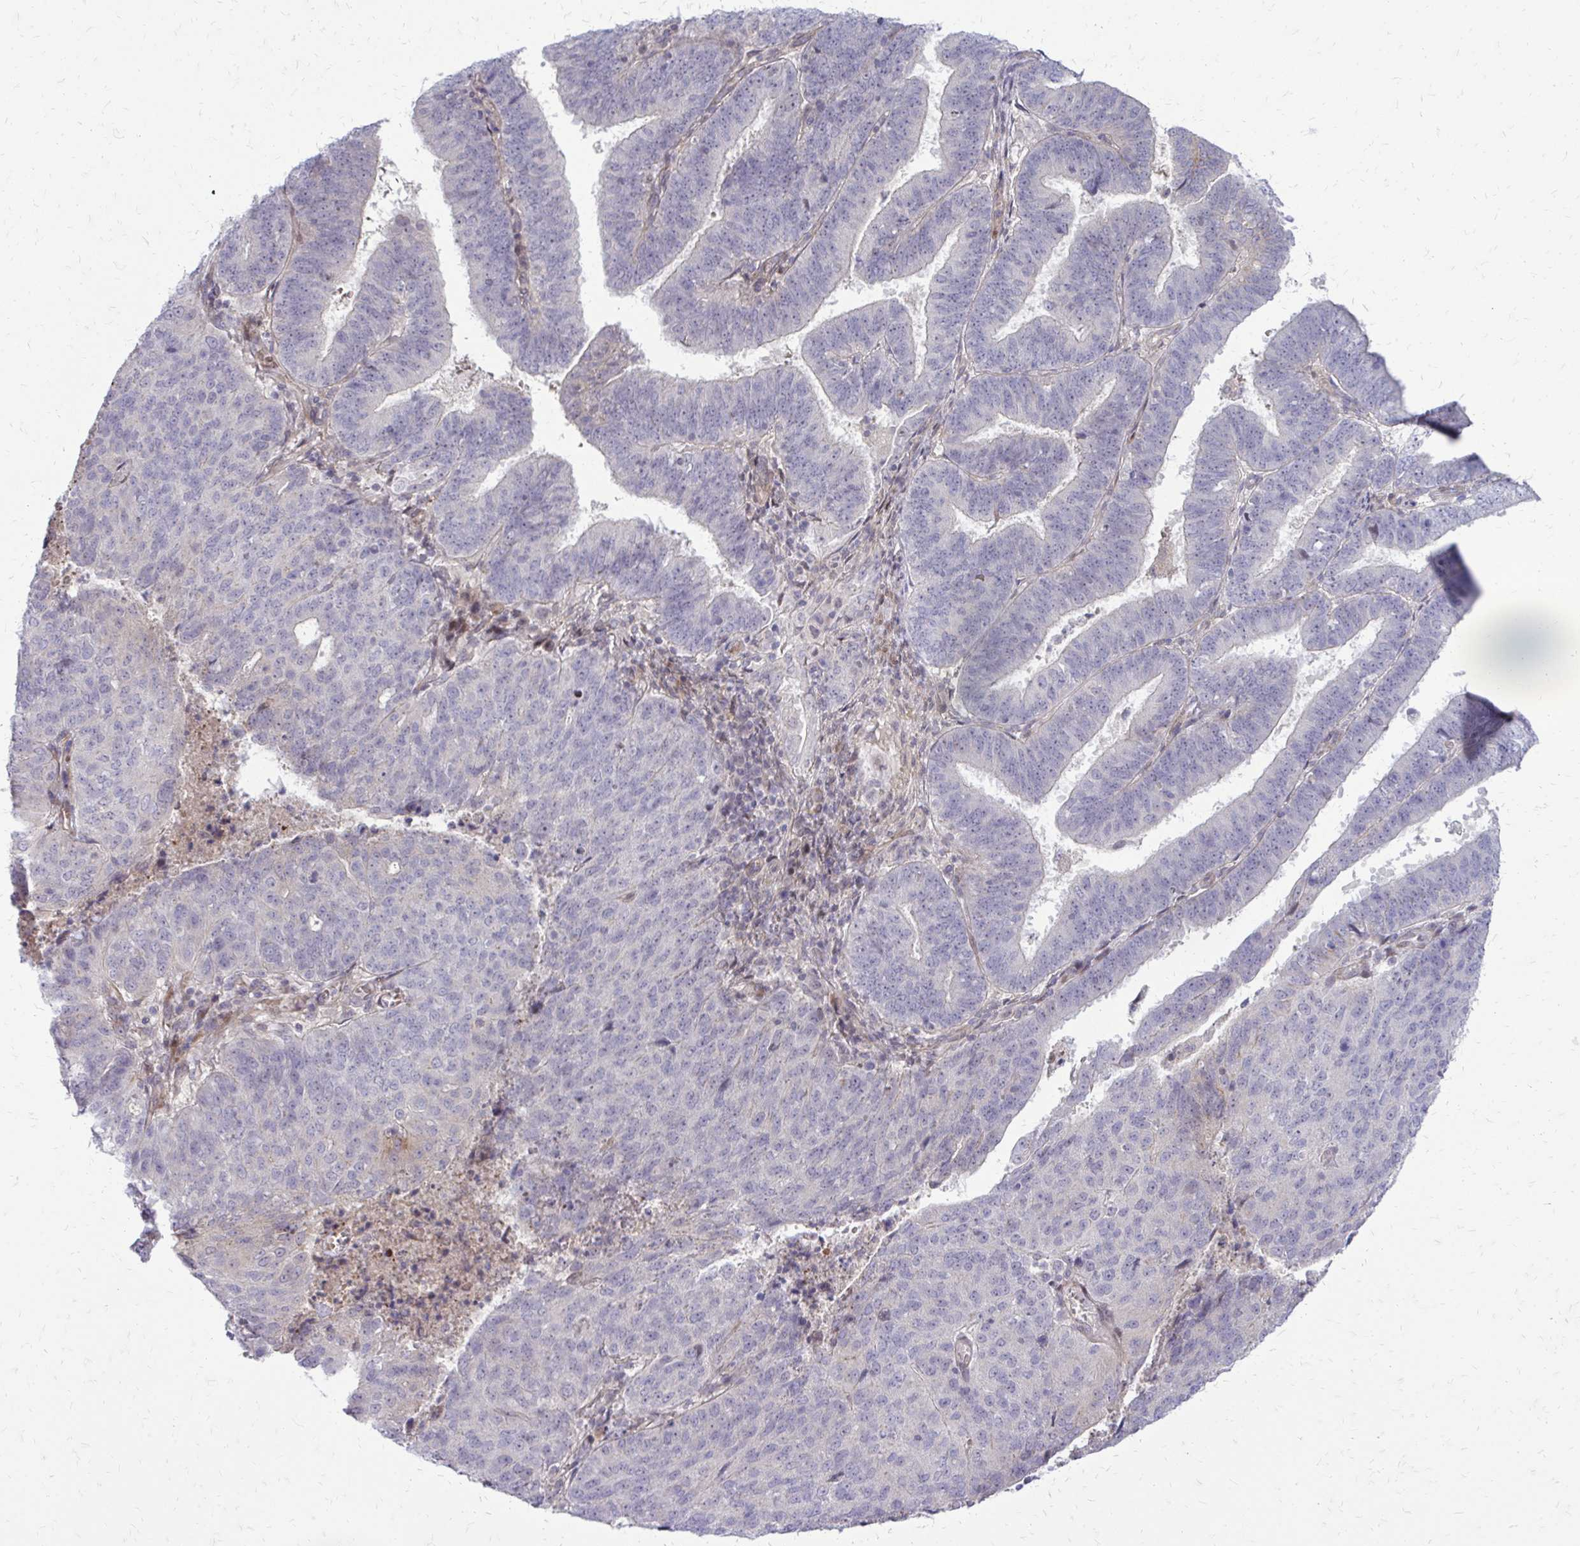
{"staining": {"intensity": "negative", "quantity": "none", "location": "none"}, "tissue": "endometrial cancer", "cell_type": "Tumor cells", "image_type": "cancer", "snomed": [{"axis": "morphology", "description": "Adenocarcinoma, NOS"}, {"axis": "topography", "description": "Endometrium"}], "caption": "Micrograph shows no significant protein positivity in tumor cells of endometrial adenocarcinoma.", "gene": "PPDPFL", "patient": {"sex": "female", "age": 82}}